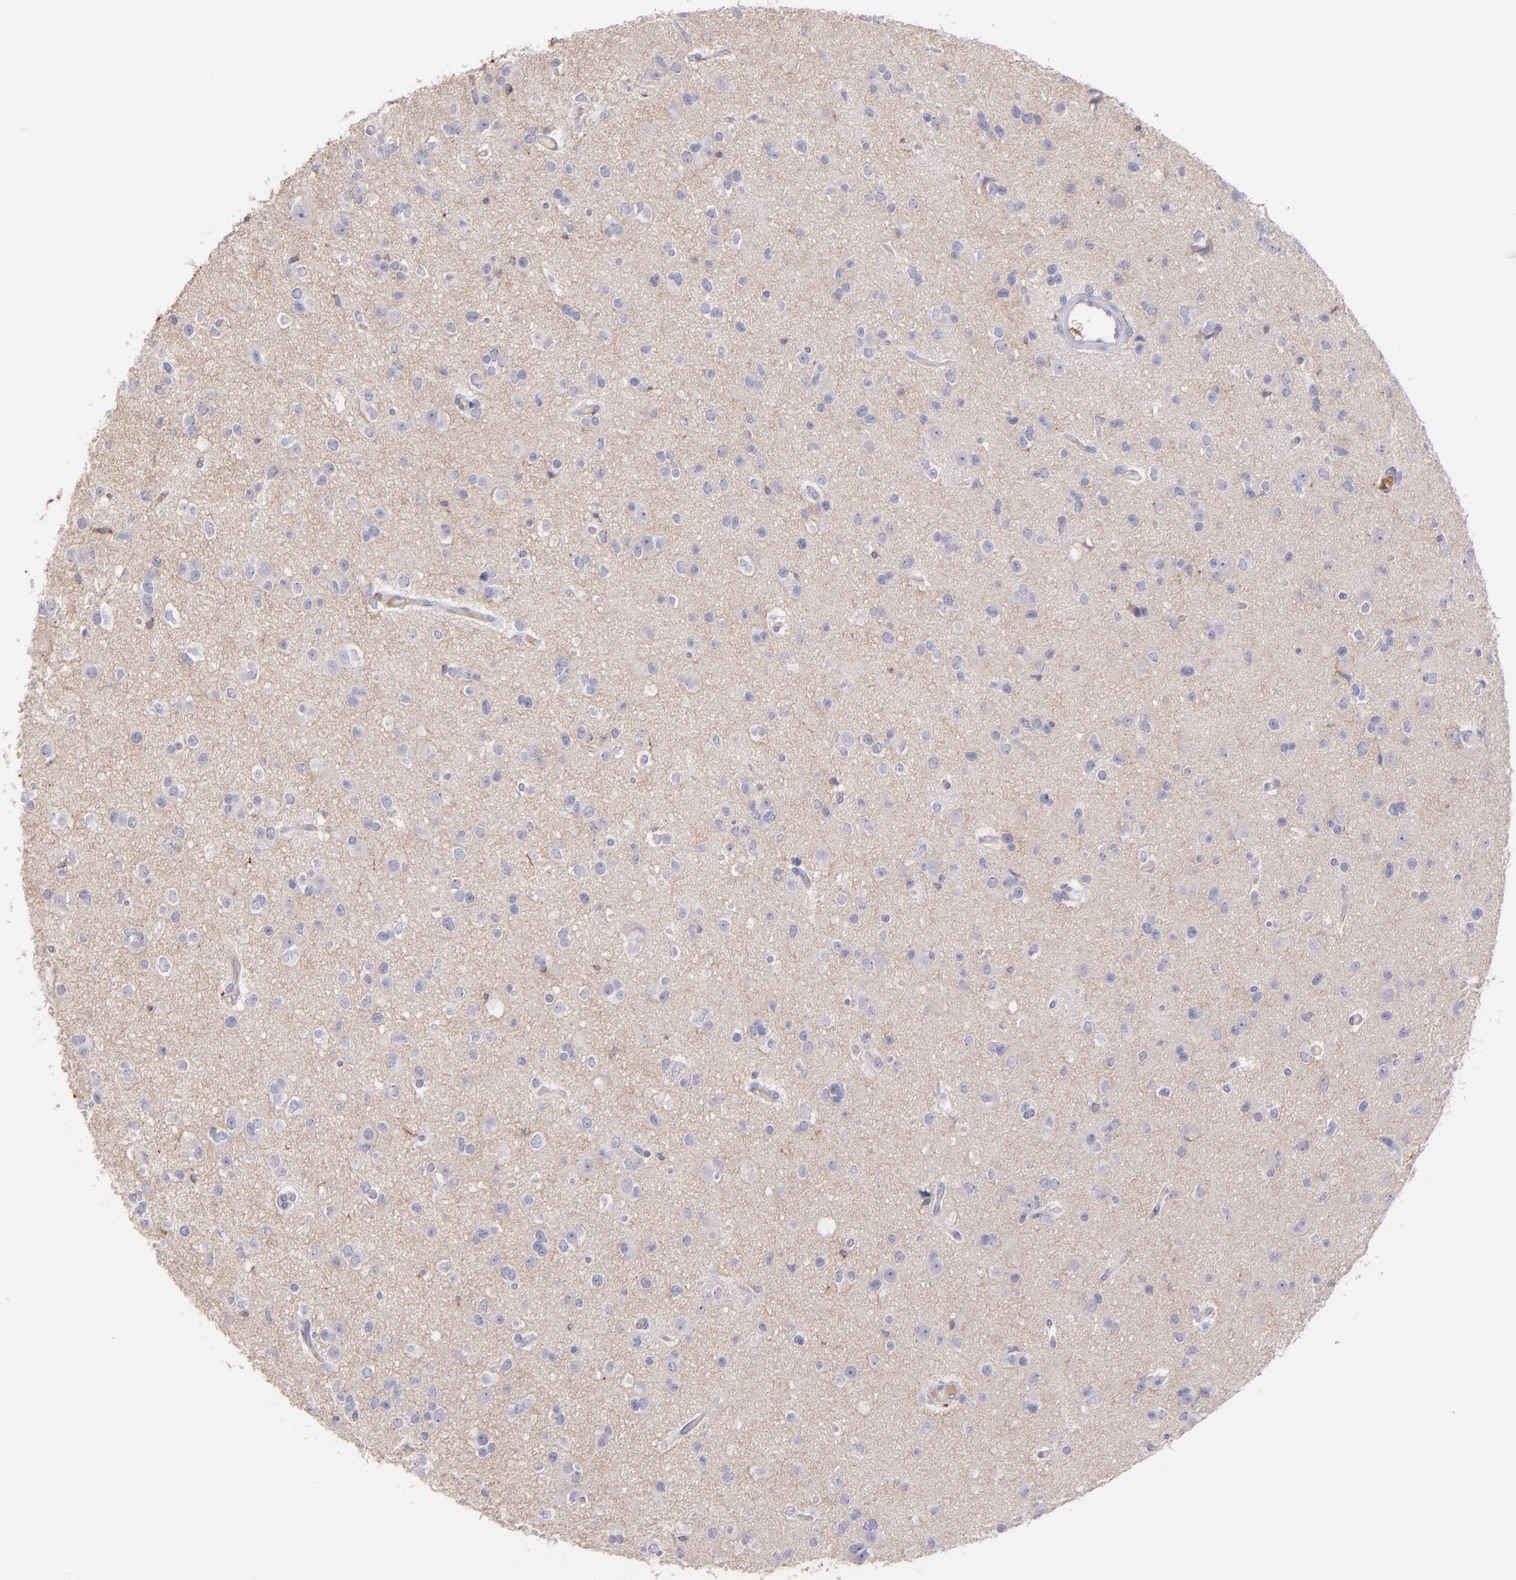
{"staining": {"intensity": "negative", "quantity": "none", "location": "none"}, "tissue": "glioma", "cell_type": "Tumor cells", "image_type": "cancer", "snomed": [{"axis": "morphology", "description": "Glioma, malignant, Low grade"}, {"axis": "topography", "description": "Brain"}], "caption": "IHC histopathology image of neoplastic tissue: human glioma stained with DAB (3,3'-diaminobenzidine) demonstrates no significant protein expression in tumor cells.", "gene": "C1QA", "patient": {"sex": "male", "age": 42}}